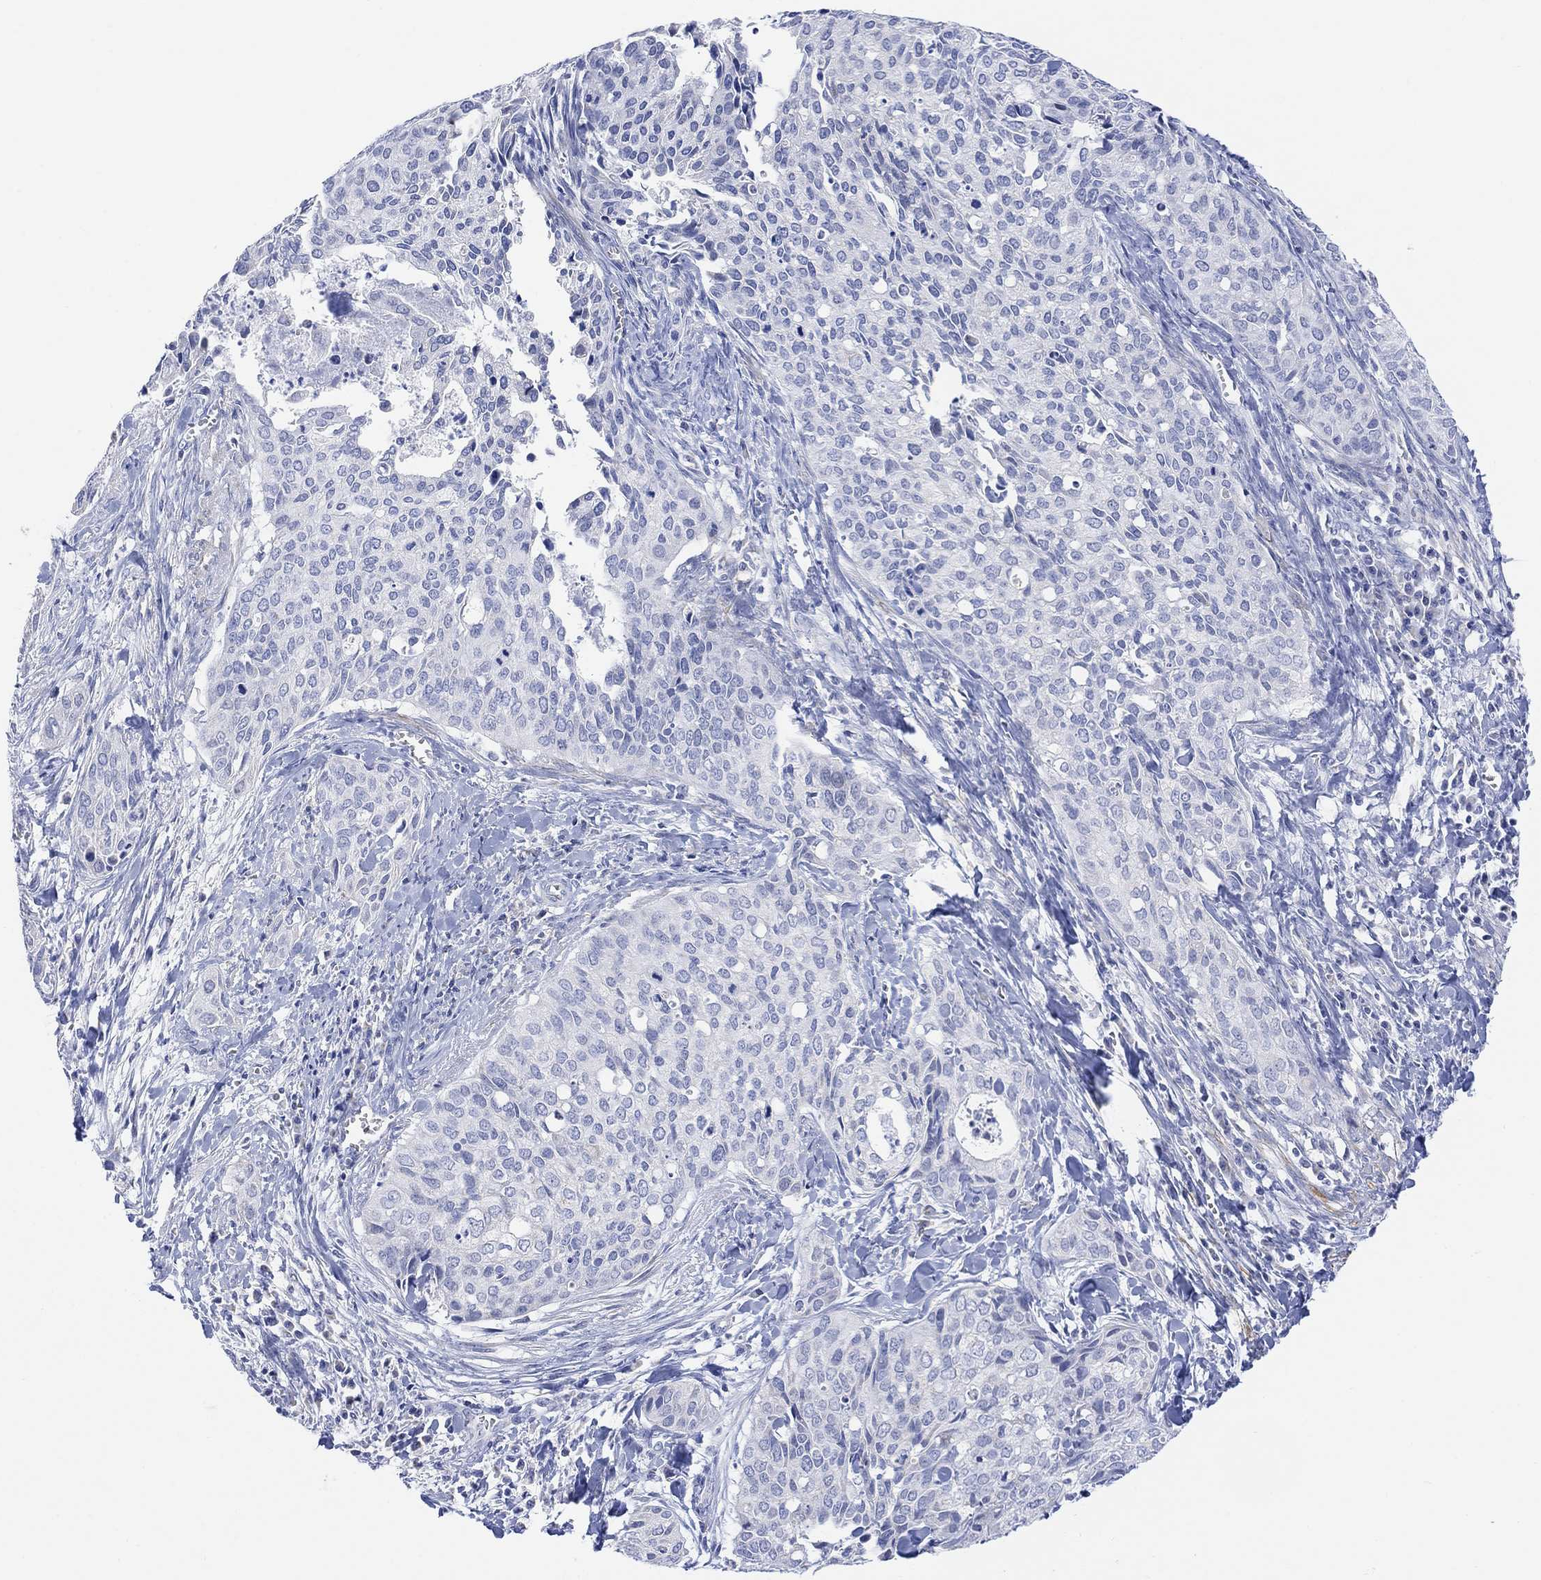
{"staining": {"intensity": "negative", "quantity": "none", "location": "none"}, "tissue": "cervical cancer", "cell_type": "Tumor cells", "image_type": "cancer", "snomed": [{"axis": "morphology", "description": "Squamous cell carcinoma, NOS"}, {"axis": "topography", "description": "Cervix"}], "caption": "There is no significant positivity in tumor cells of cervical cancer (squamous cell carcinoma).", "gene": "SYT12", "patient": {"sex": "female", "age": 29}}